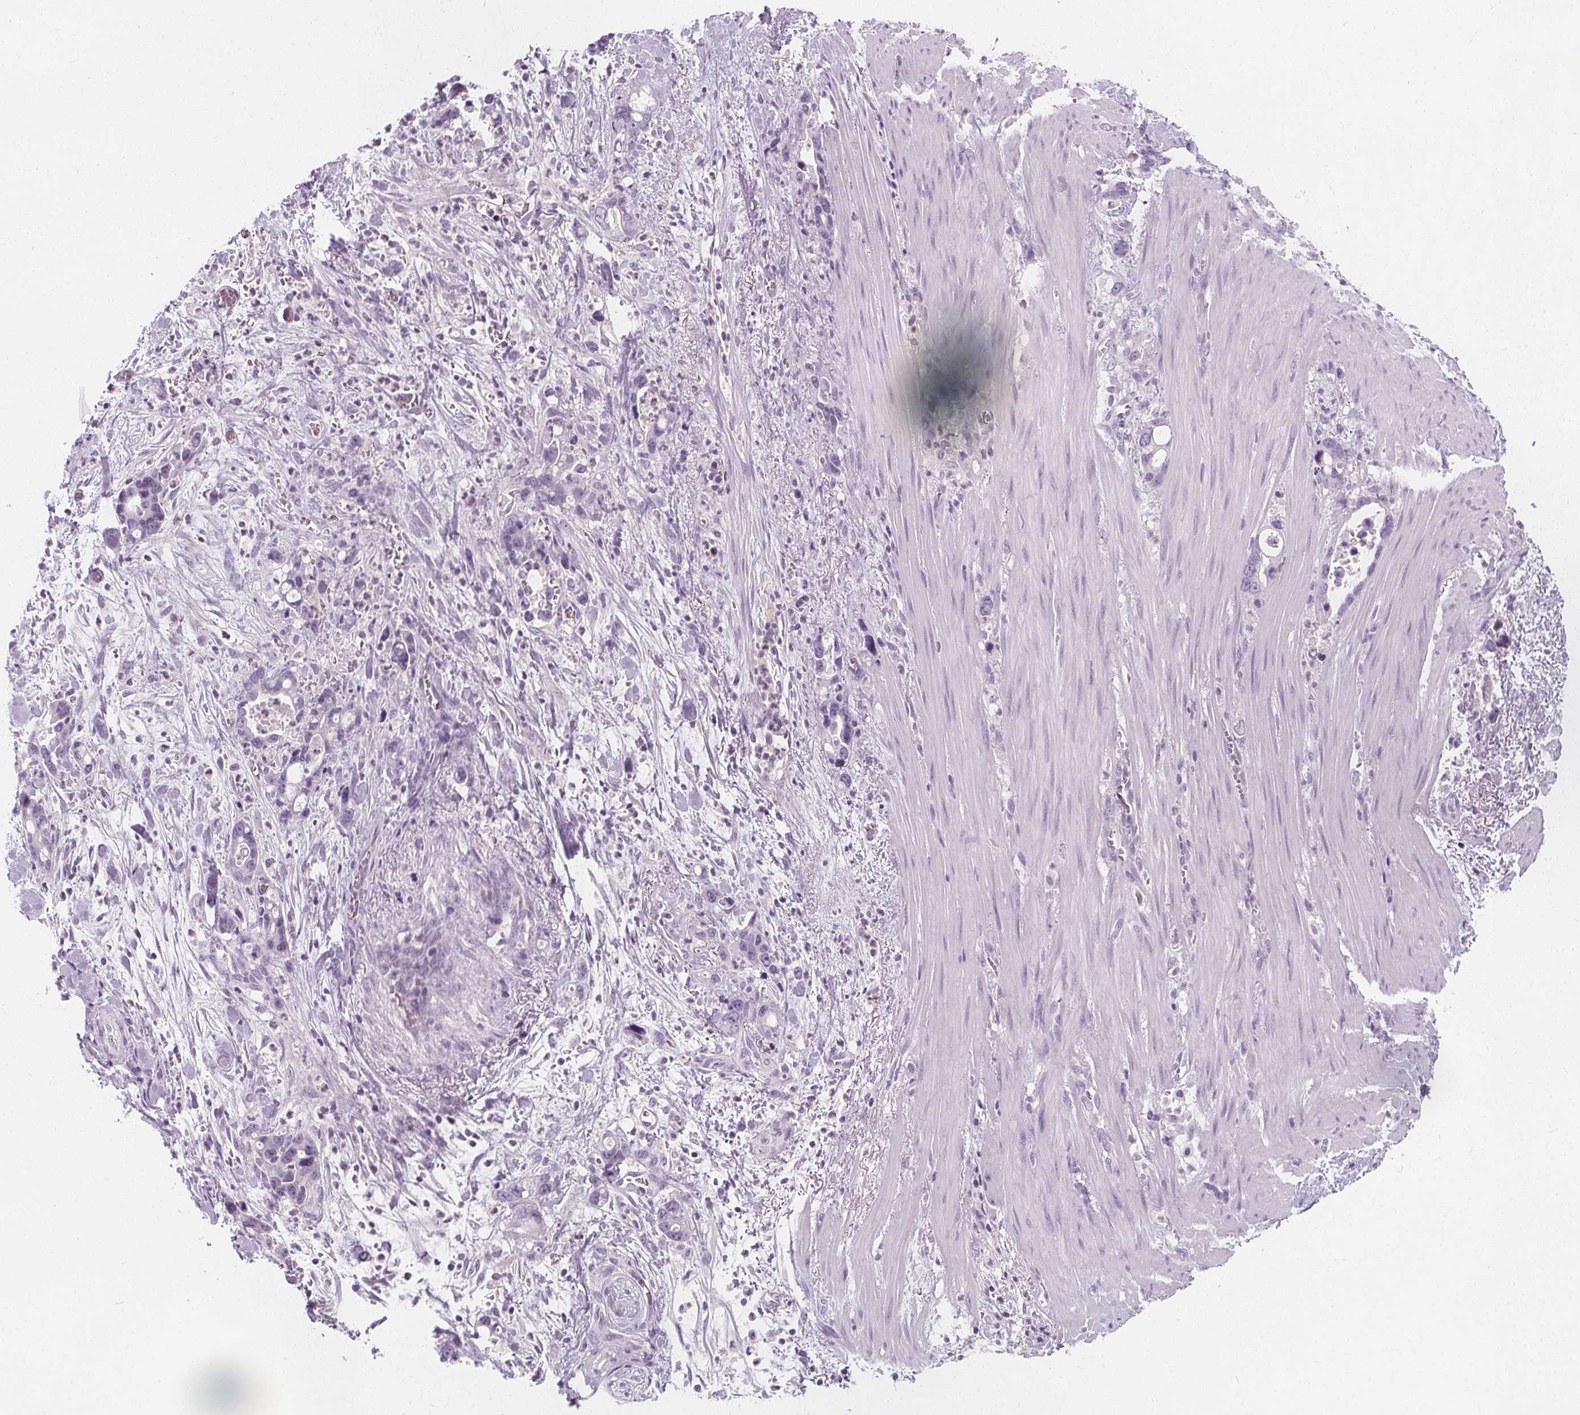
{"staining": {"intensity": "negative", "quantity": "none", "location": "none"}, "tissue": "stomach cancer", "cell_type": "Tumor cells", "image_type": "cancer", "snomed": [{"axis": "morphology", "description": "Normal tissue, NOS"}, {"axis": "morphology", "description": "Adenocarcinoma, NOS"}, {"axis": "topography", "description": "Esophagus"}, {"axis": "topography", "description": "Stomach, upper"}], "caption": "The immunohistochemistry histopathology image has no significant staining in tumor cells of adenocarcinoma (stomach) tissue. Brightfield microscopy of immunohistochemistry (IHC) stained with DAB (brown) and hematoxylin (blue), captured at high magnification.", "gene": "UGP2", "patient": {"sex": "male", "age": 74}}